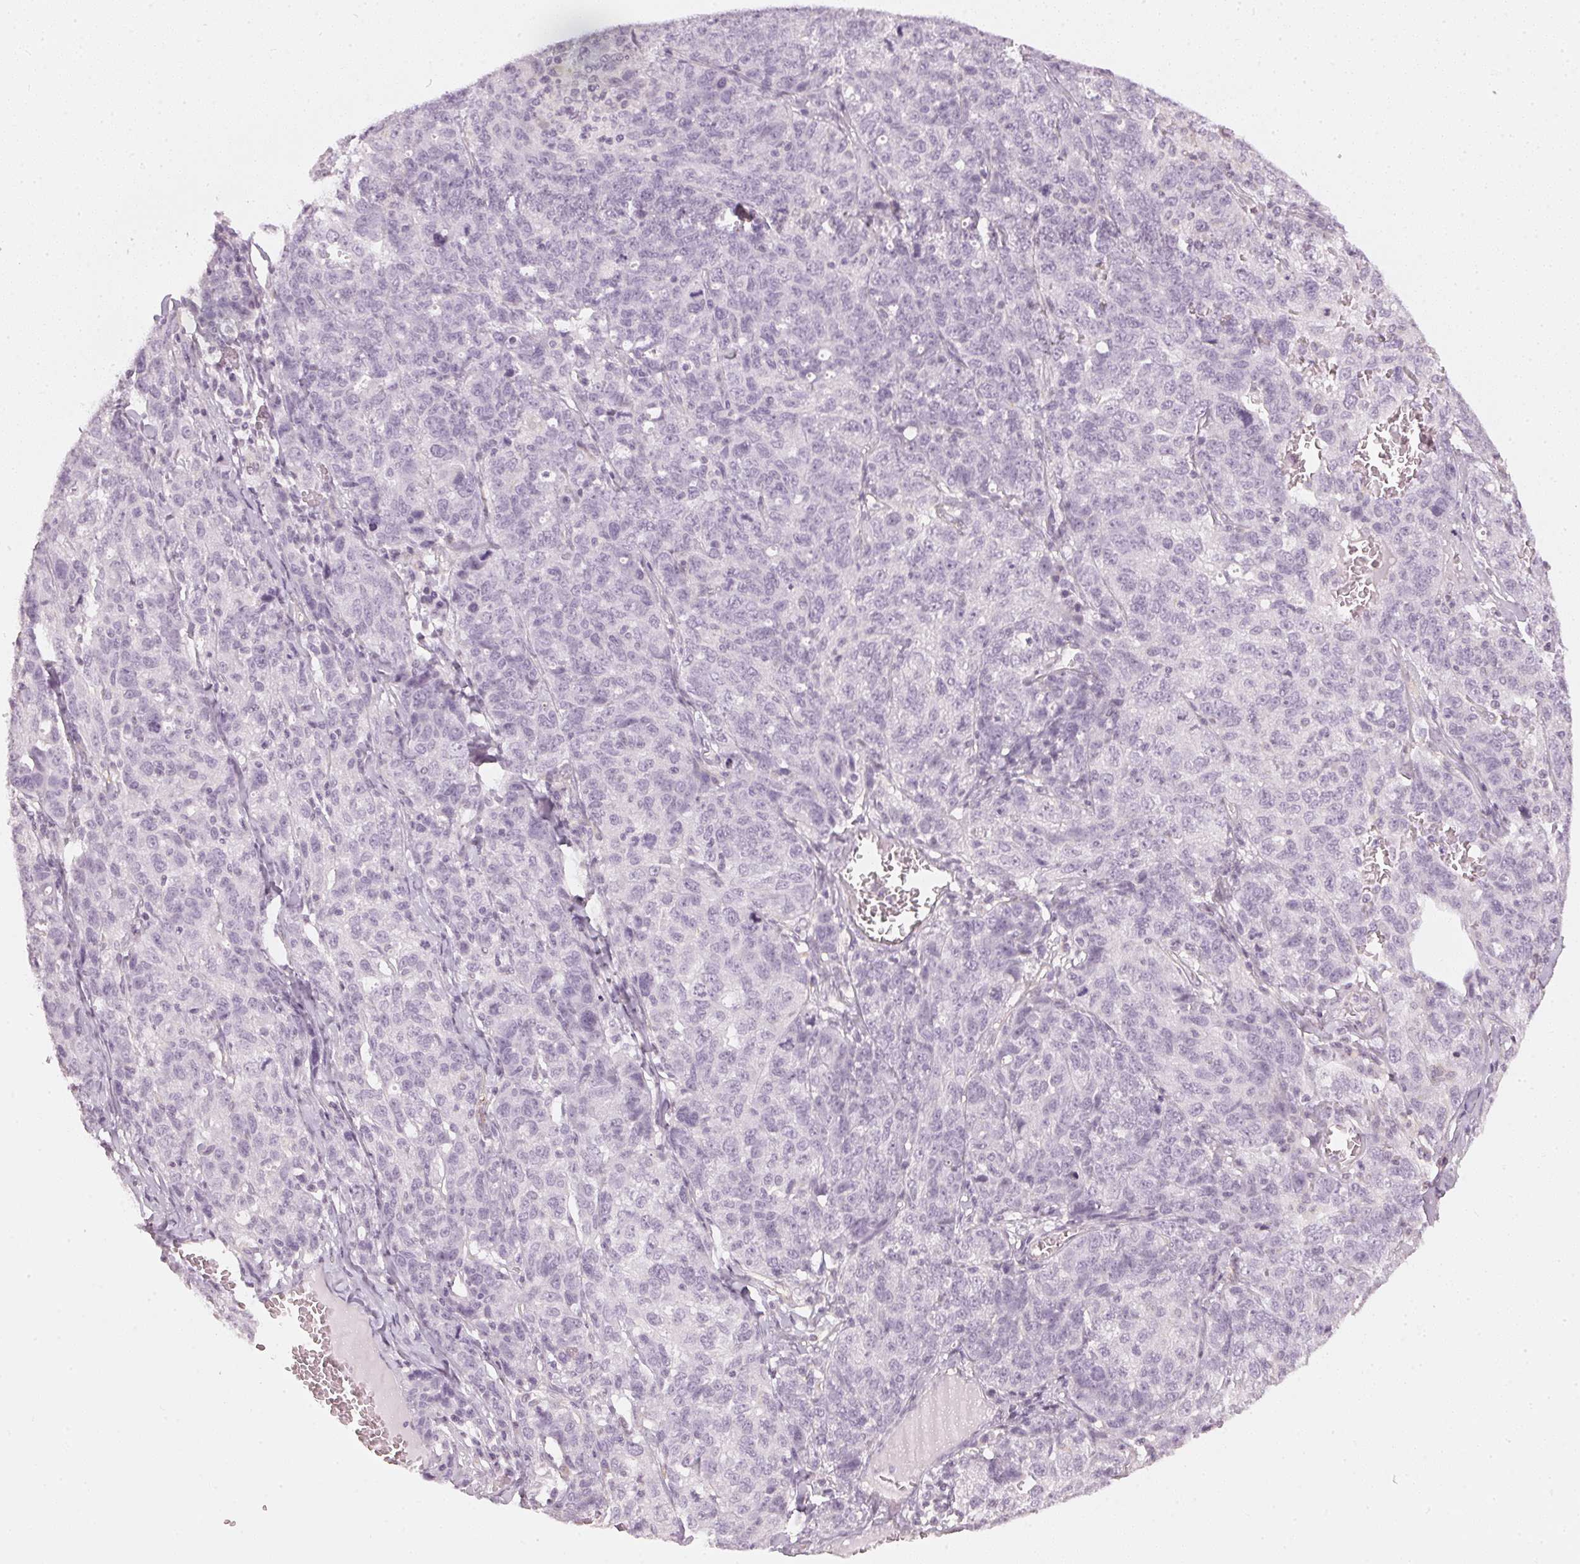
{"staining": {"intensity": "negative", "quantity": "none", "location": "none"}, "tissue": "ovarian cancer", "cell_type": "Tumor cells", "image_type": "cancer", "snomed": [{"axis": "morphology", "description": "Cystadenocarcinoma, serous, NOS"}, {"axis": "topography", "description": "Ovary"}], "caption": "Histopathology image shows no significant protein staining in tumor cells of ovarian serous cystadenocarcinoma.", "gene": "APLP1", "patient": {"sex": "female", "age": 71}}